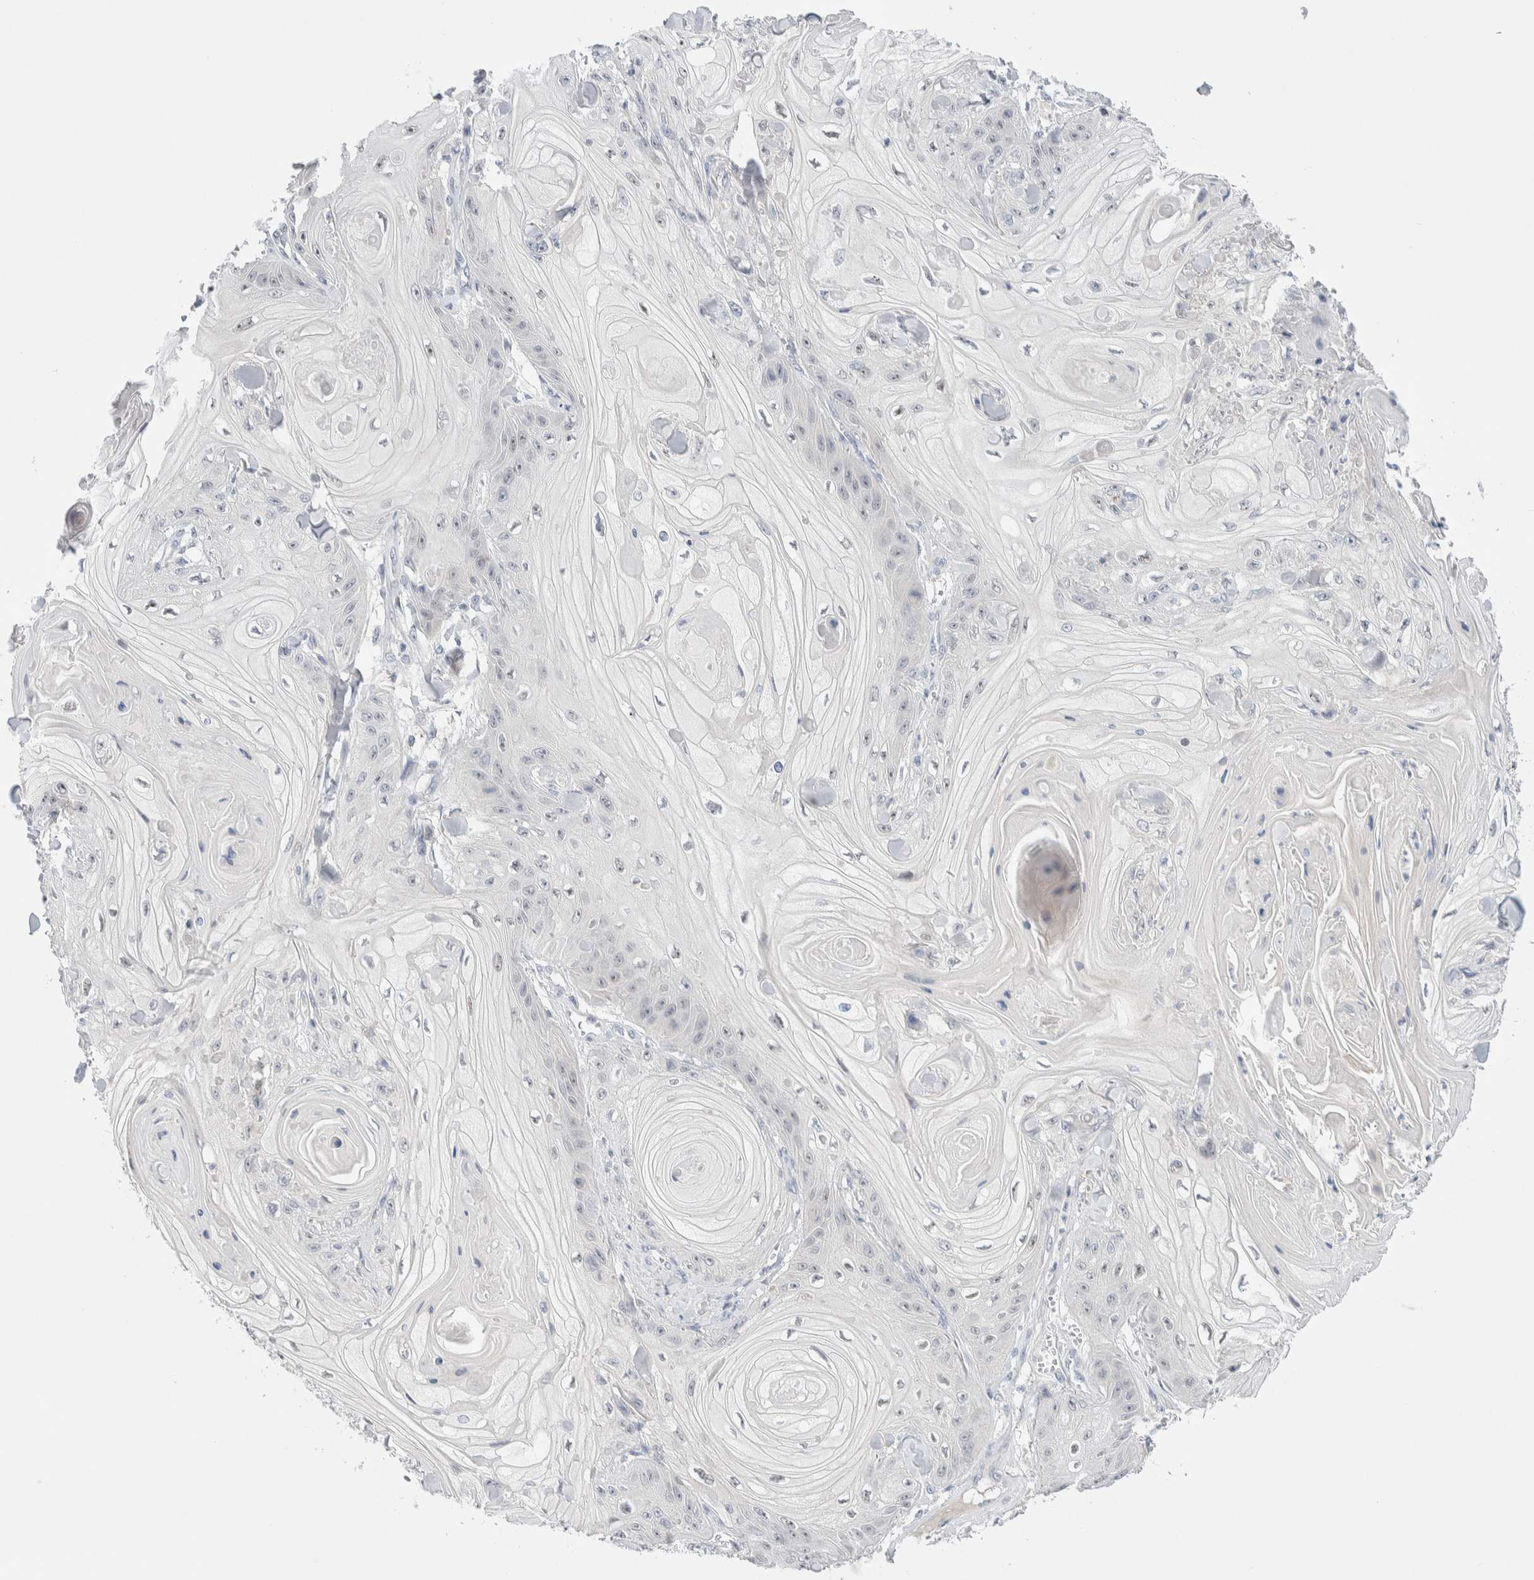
{"staining": {"intensity": "weak", "quantity": "<25%", "location": "nuclear"}, "tissue": "skin cancer", "cell_type": "Tumor cells", "image_type": "cancer", "snomed": [{"axis": "morphology", "description": "Squamous cell carcinoma, NOS"}, {"axis": "topography", "description": "Skin"}], "caption": "This is an immunohistochemistry photomicrograph of human squamous cell carcinoma (skin). There is no positivity in tumor cells.", "gene": "DNAJB6", "patient": {"sex": "male", "age": 74}}